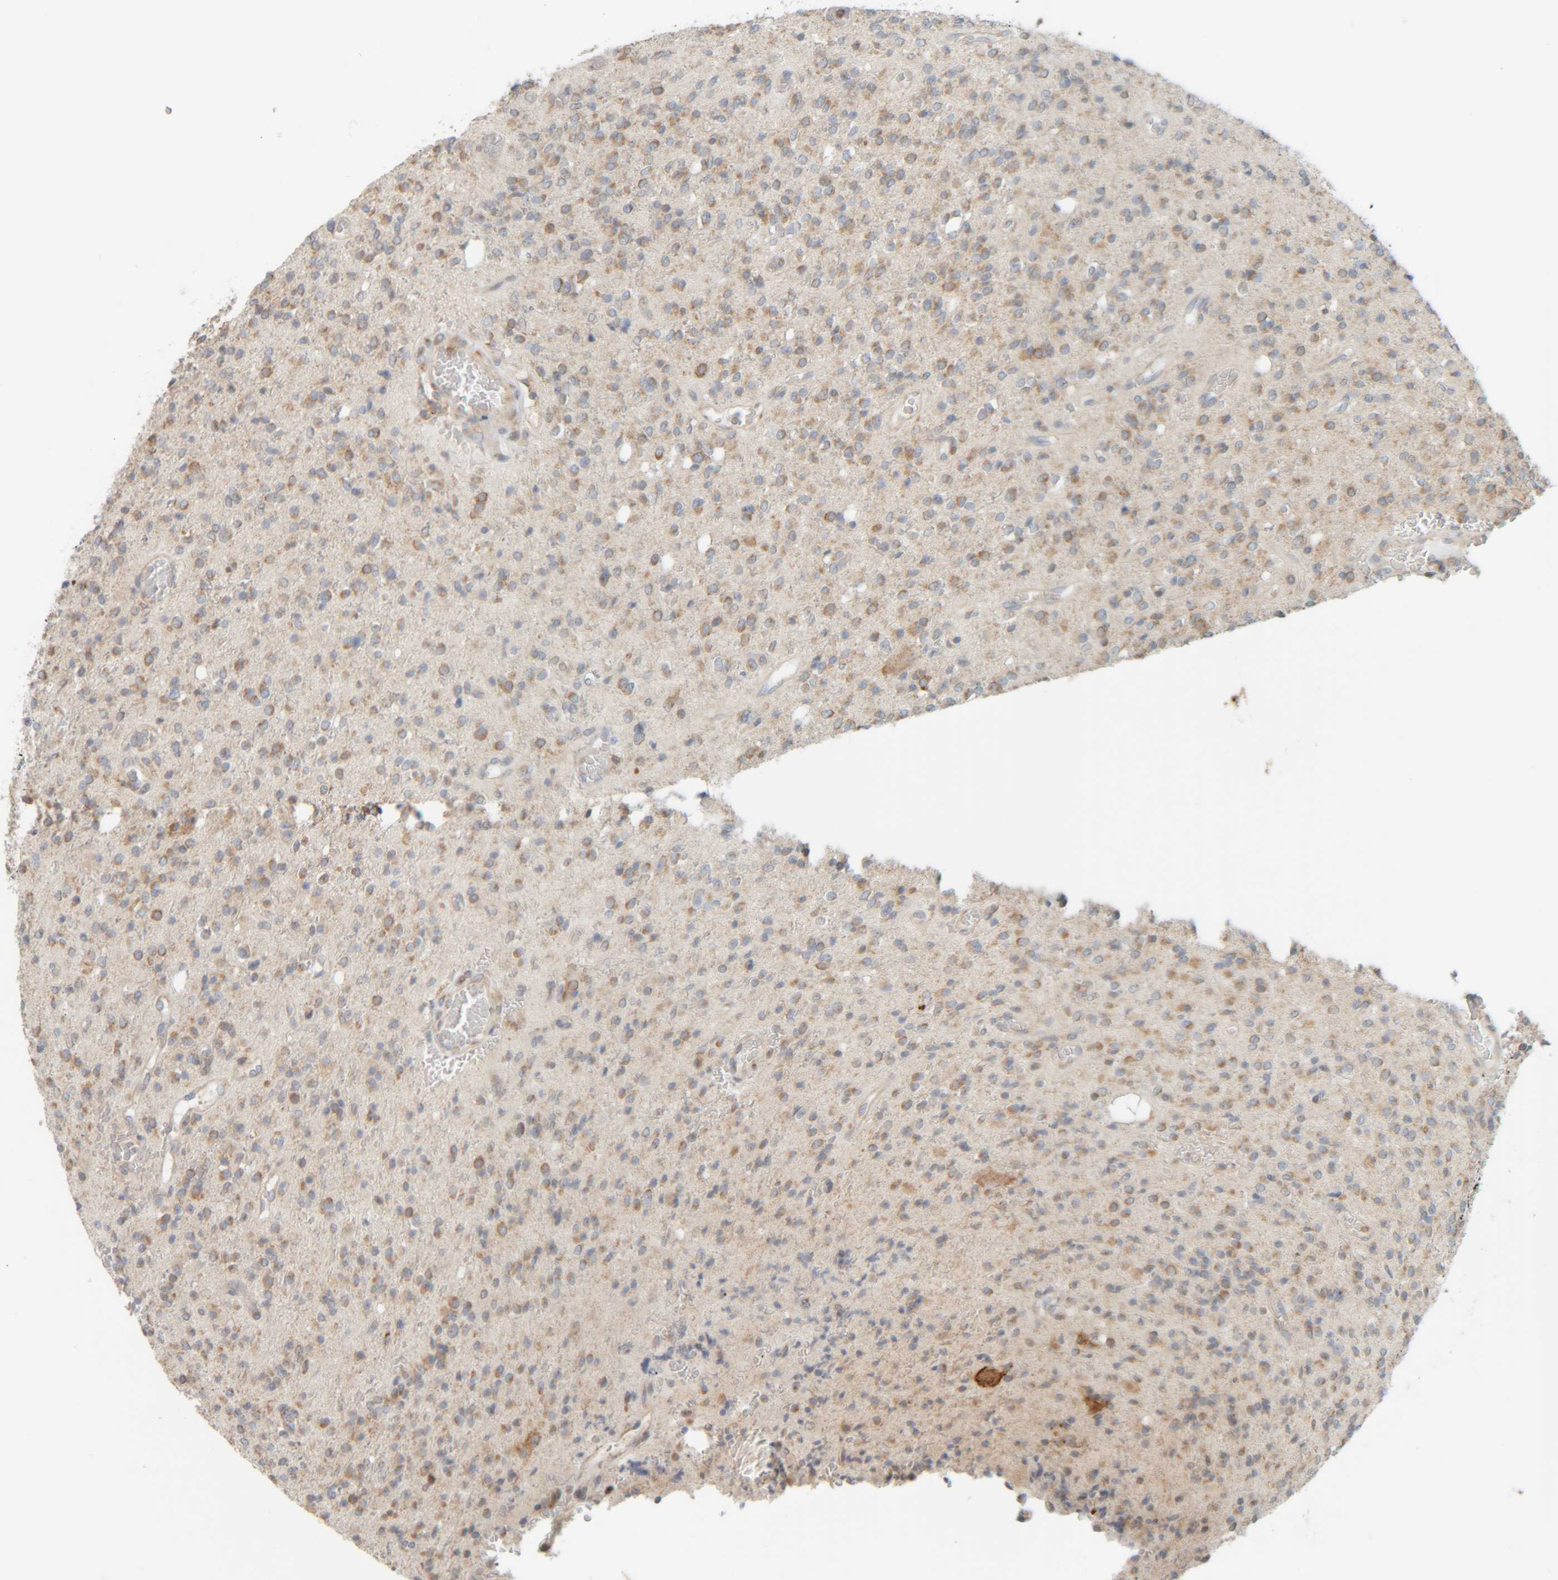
{"staining": {"intensity": "moderate", "quantity": ">75%", "location": "cytoplasmic/membranous"}, "tissue": "glioma", "cell_type": "Tumor cells", "image_type": "cancer", "snomed": [{"axis": "morphology", "description": "Glioma, malignant, High grade"}, {"axis": "topography", "description": "Brain"}], "caption": "Malignant glioma (high-grade) tissue reveals moderate cytoplasmic/membranous staining in about >75% of tumor cells, visualized by immunohistochemistry.", "gene": "CCDC57", "patient": {"sex": "male", "age": 34}}